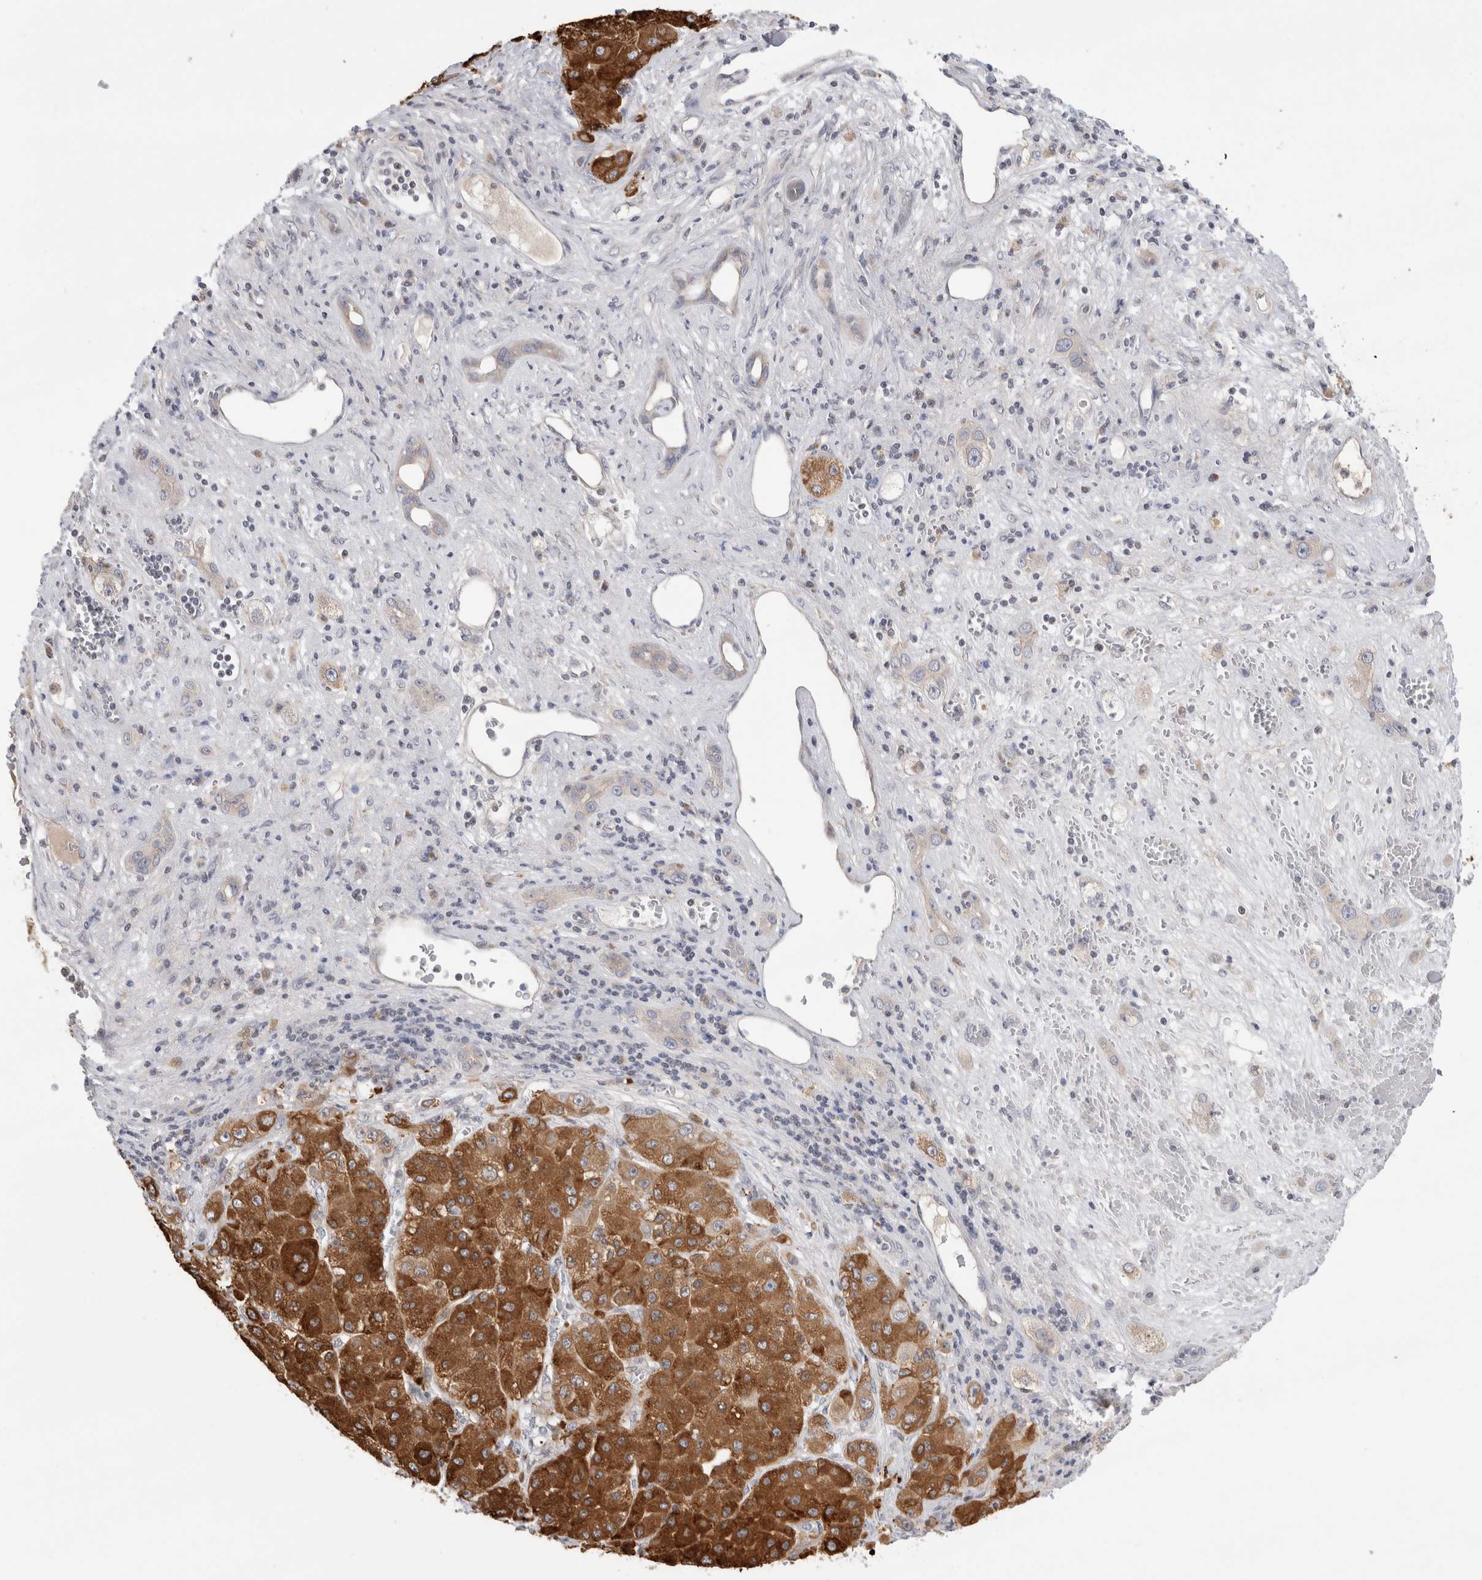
{"staining": {"intensity": "strong", "quantity": ">75%", "location": "cytoplasmic/membranous"}, "tissue": "liver cancer", "cell_type": "Tumor cells", "image_type": "cancer", "snomed": [{"axis": "morphology", "description": "Carcinoma, Hepatocellular, NOS"}, {"axis": "topography", "description": "Liver"}], "caption": "Immunohistochemistry staining of liver cancer, which displays high levels of strong cytoplasmic/membranous expression in about >75% of tumor cells indicating strong cytoplasmic/membranous protein staining. The staining was performed using DAB (3,3'-diaminobenzidine) (brown) for protein detection and nuclei were counterstained in hematoxylin (blue).", "gene": "SYTL5", "patient": {"sex": "female", "age": 73}}